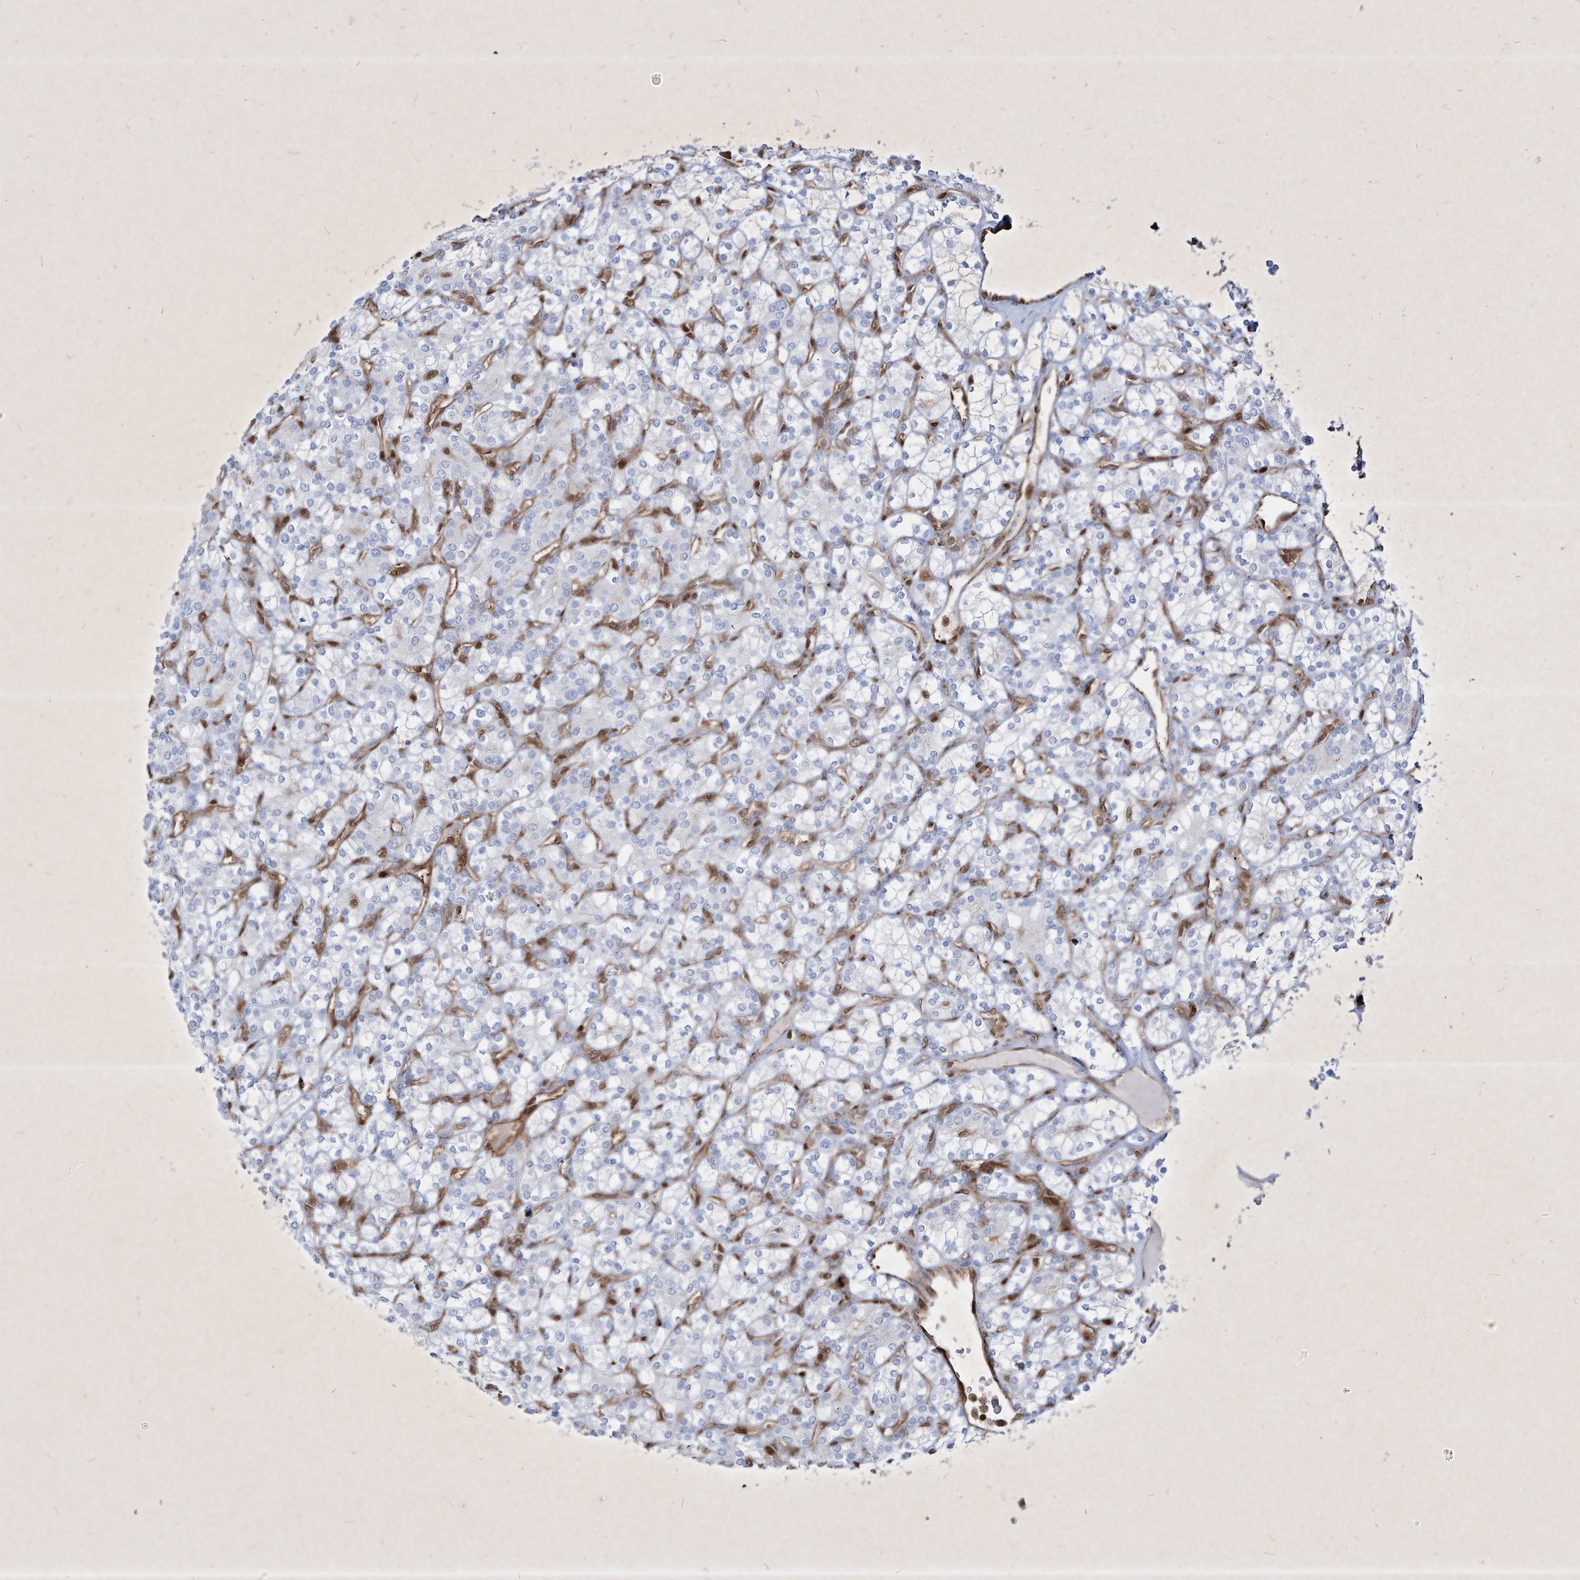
{"staining": {"intensity": "negative", "quantity": "none", "location": "none"}, "tissue": "renal cancer", "cell_type": "Tumor cells", "image_type": "cancer", "snomed": [{"axis": "morphology", "description": "Adenocarcinoma, NOS"}, {"axis": "topography", "description": "Kidney"}], "caption": "The immunohistochemistry photomicrograph has no significant positivity in tumor cells of adenocarcinoma (renal) tissue.", "gene": "PSMB10", "patient": {"sex": "male", "age": 77}}